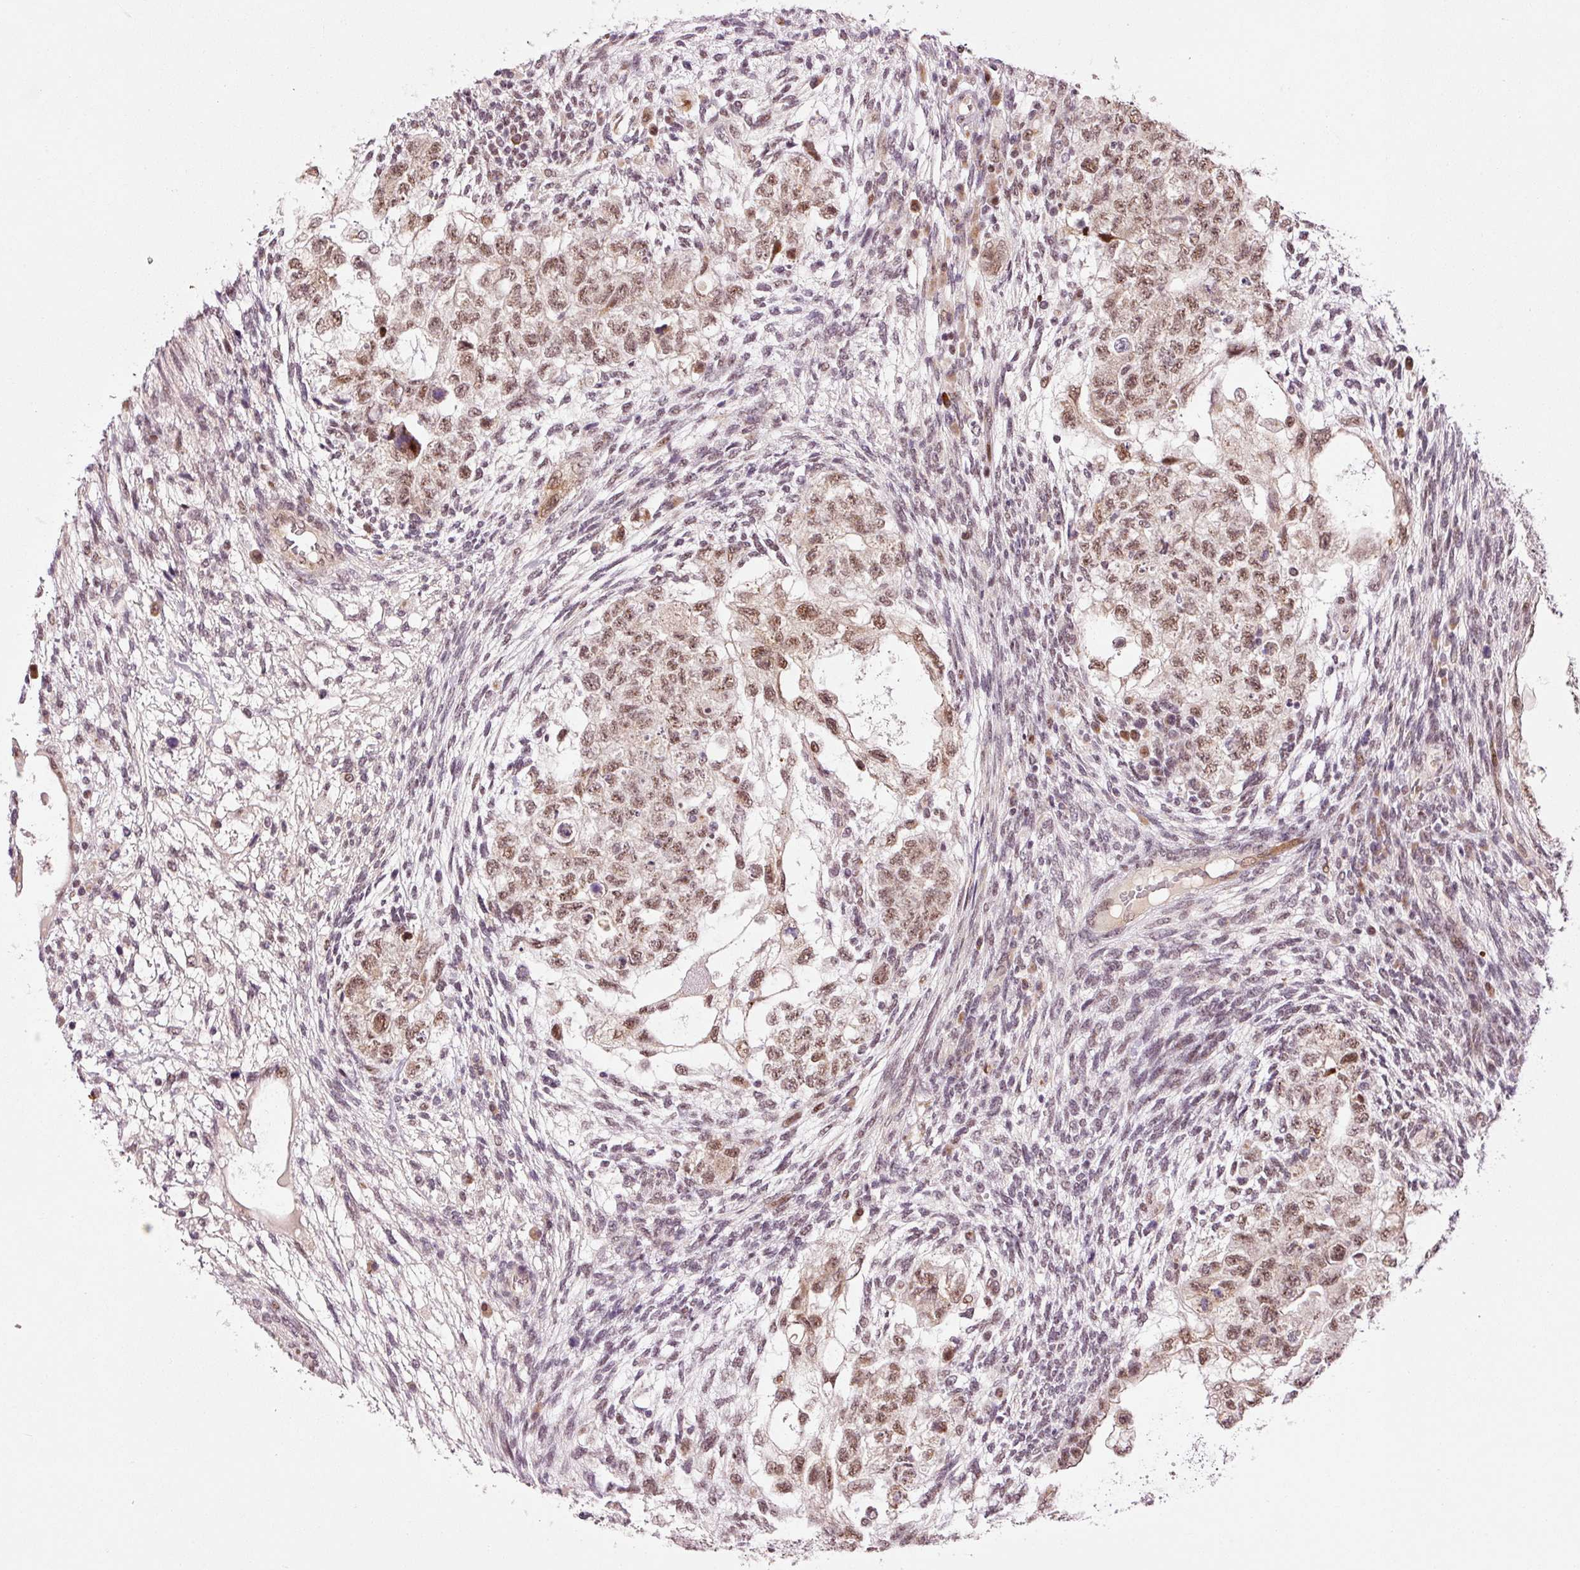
{"staining": {"intensity": "moderate", "quantity": ">75%", "location": "nuclear"}, "tissue": "testis cancer", "cell_type": "Tumor cells", "image_type": "cancer", "snomed": [{"axis": "morphology", "description": "Normal tissue, NOS"}, {"axis": "morphology", "description": "Carcinoma, Embryonal, NOS"}, {"axis": "topography", "description": "Testis"}], "caption": "Approximately >75% of tumor cells in human testis embryonal carcinoma exhibit moderate nuclear protein staining as visualized by brown immunohistochemical staining.", "gene": "ANKRD20A1", "patient": {"sex": "male", "age": 36}}